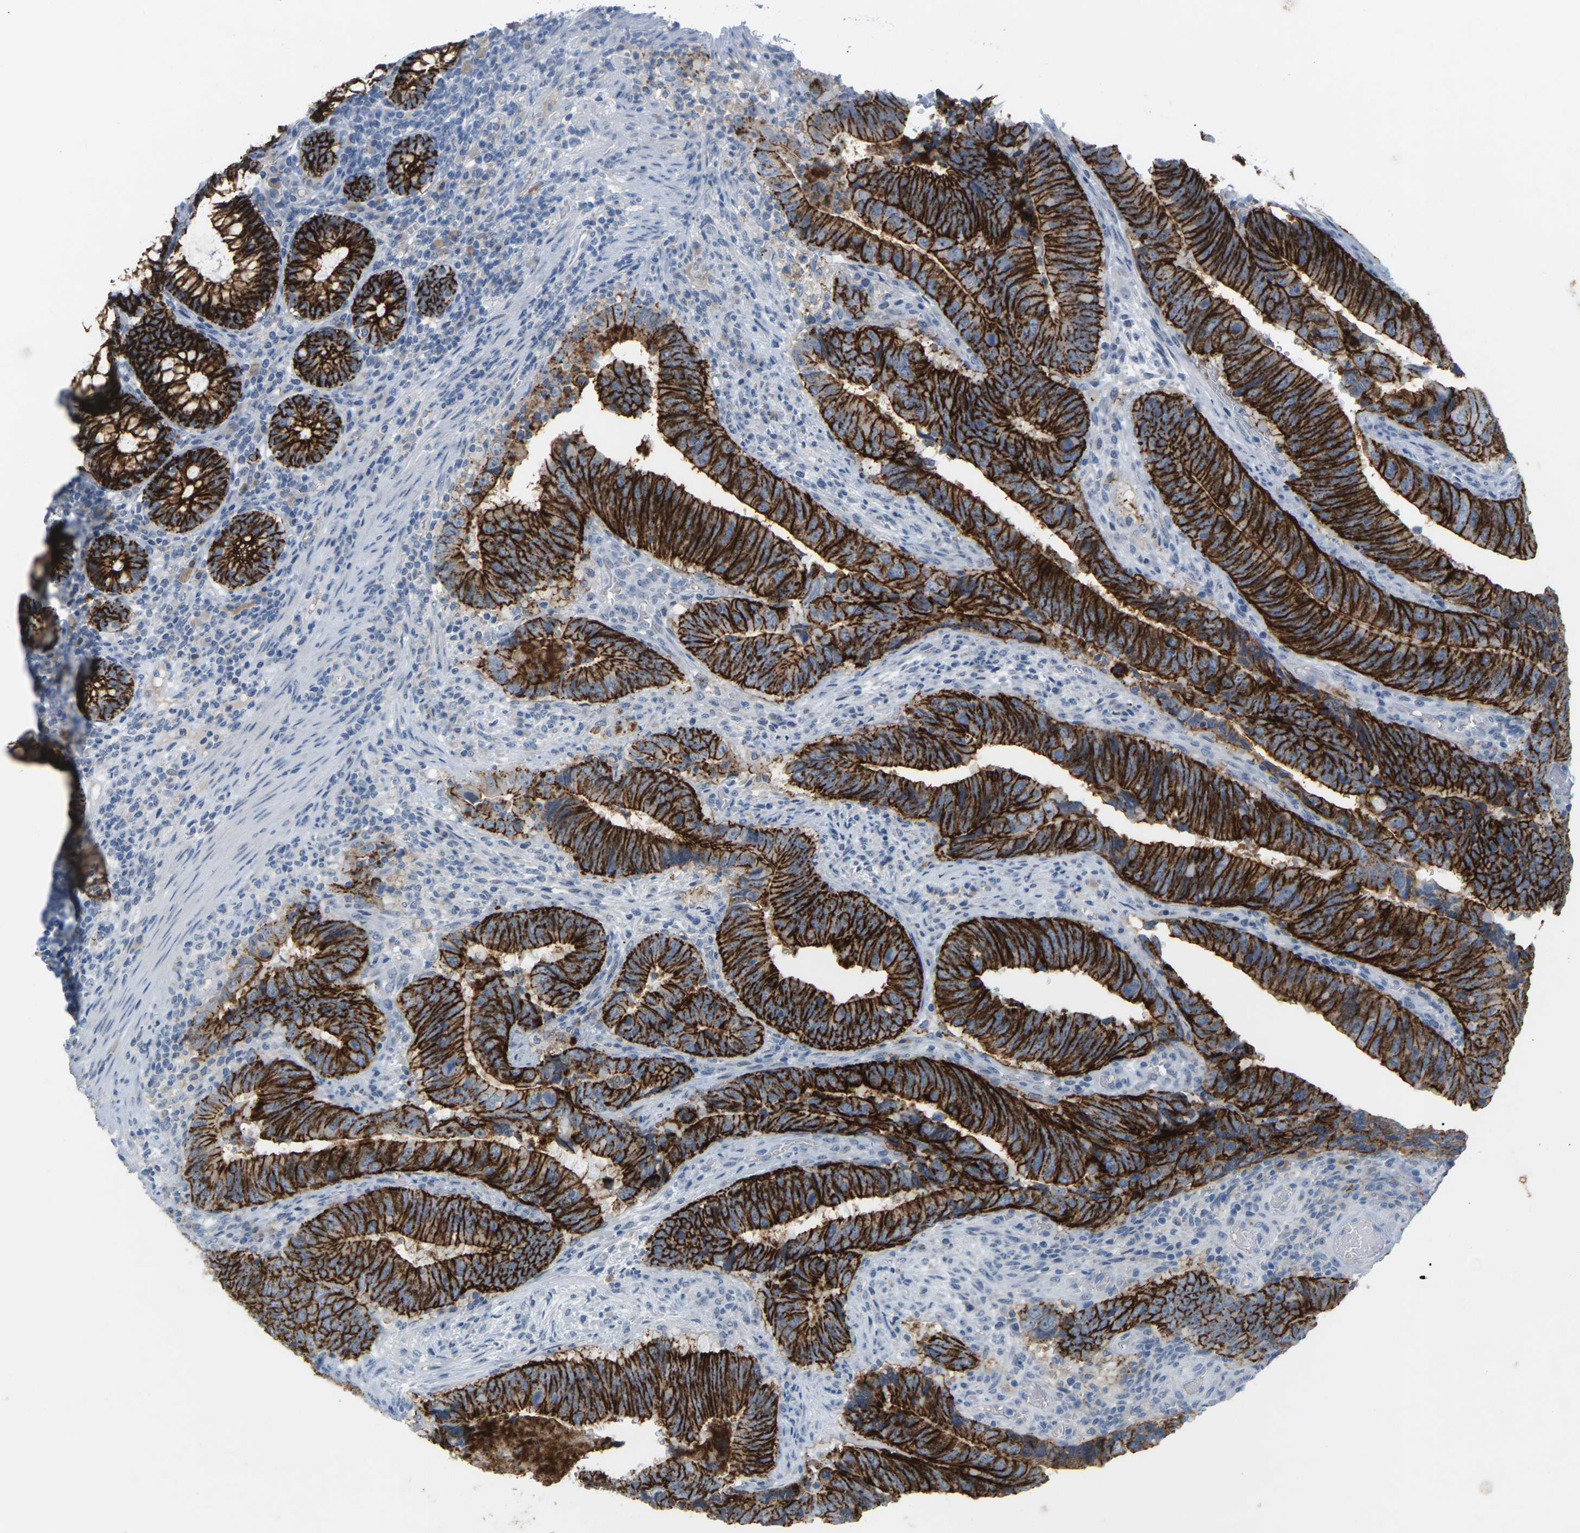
{"staining": {"intensity": "strong", "quantity": ">75%", "location": "cytoplasmic/membranous"}, "tissue": "colorectal cancer", "cell_type": "Tumor cells", "image_type": "cancer", "snomed": [{"axis": "morphology", "description": "Normal tissue, NOS"}, {"axis": "morphology", "description": "Adenocarcinoma, NOS"}, {"axis": "topography", "description": "Colon"}], "caption": "A brown stain labels strong cytoplasmic/membranous positivity of a protein in colorectal cancer tumor cells. (IHC, brightfield microscopy, high magnification).", "gene": "CLDN3", "patient": {"sex": "male", "age": 56}}